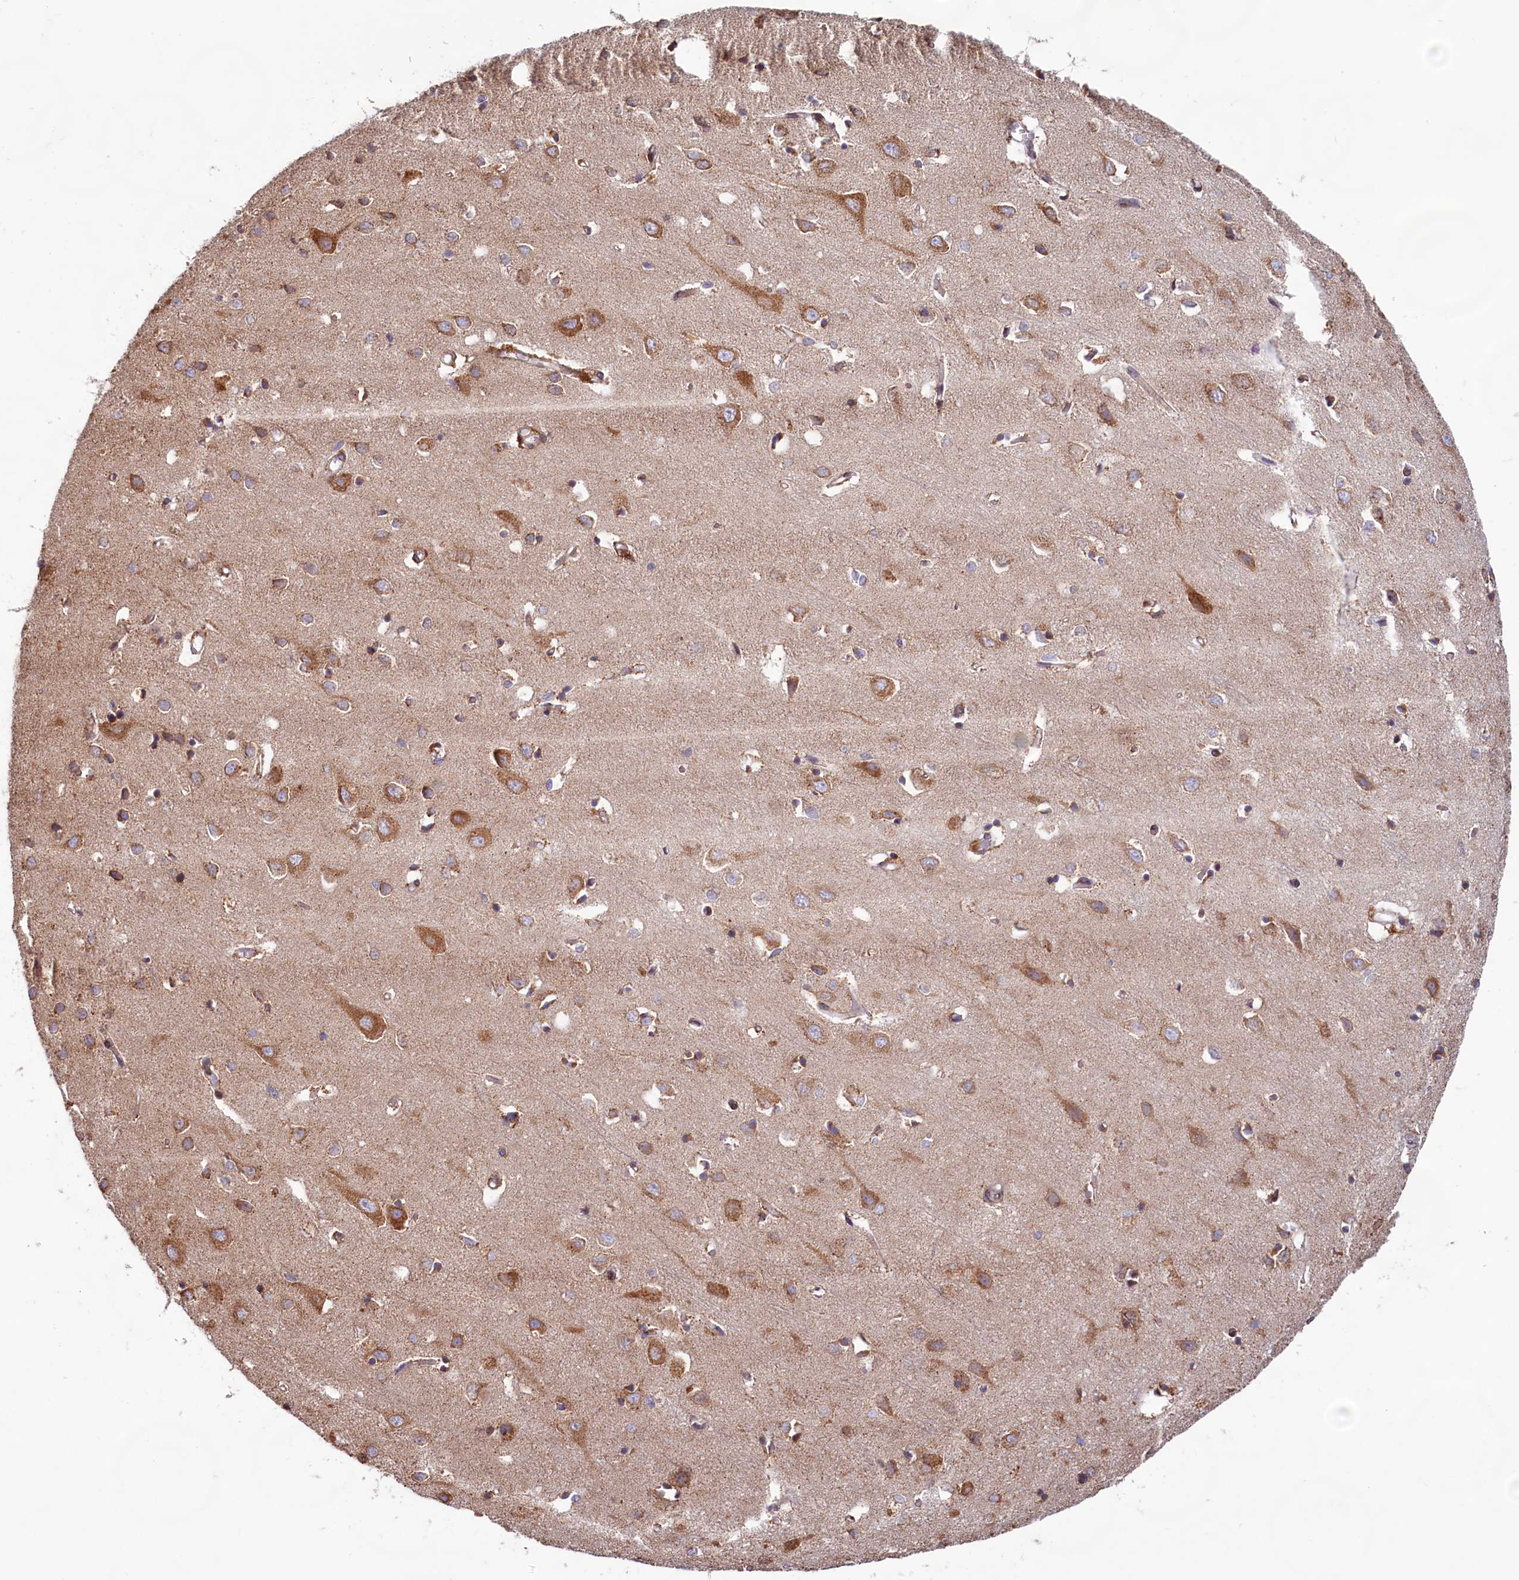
{"staining": {"intensity": "weak", "quantity": ">75%", "location": "cytoplasmic/membranous"}, "tissue": "cerebral cortex", "cell_type": "Endothelial cells", "image_type": "normal", "snomed": [{"axis": "morphology", "description": "Normal tissue, NOS"}, {"axis": "topography", "description": "Cerebral cortex"}], "caption": "Immunohistochemistry staining of normal cerebral cortex, which shows low levels of weak cytoplasmic/membranous expression in about >75% of endothelial cells indicating weak cytoplasmic/membranous protein positivity. The staining was performed using DAB (brown) for protein detection and nuclei were counterstained in hematoxylin (blue).", "gene": "TBC1D19", "patient": {"sex": "female", "age": 64}}